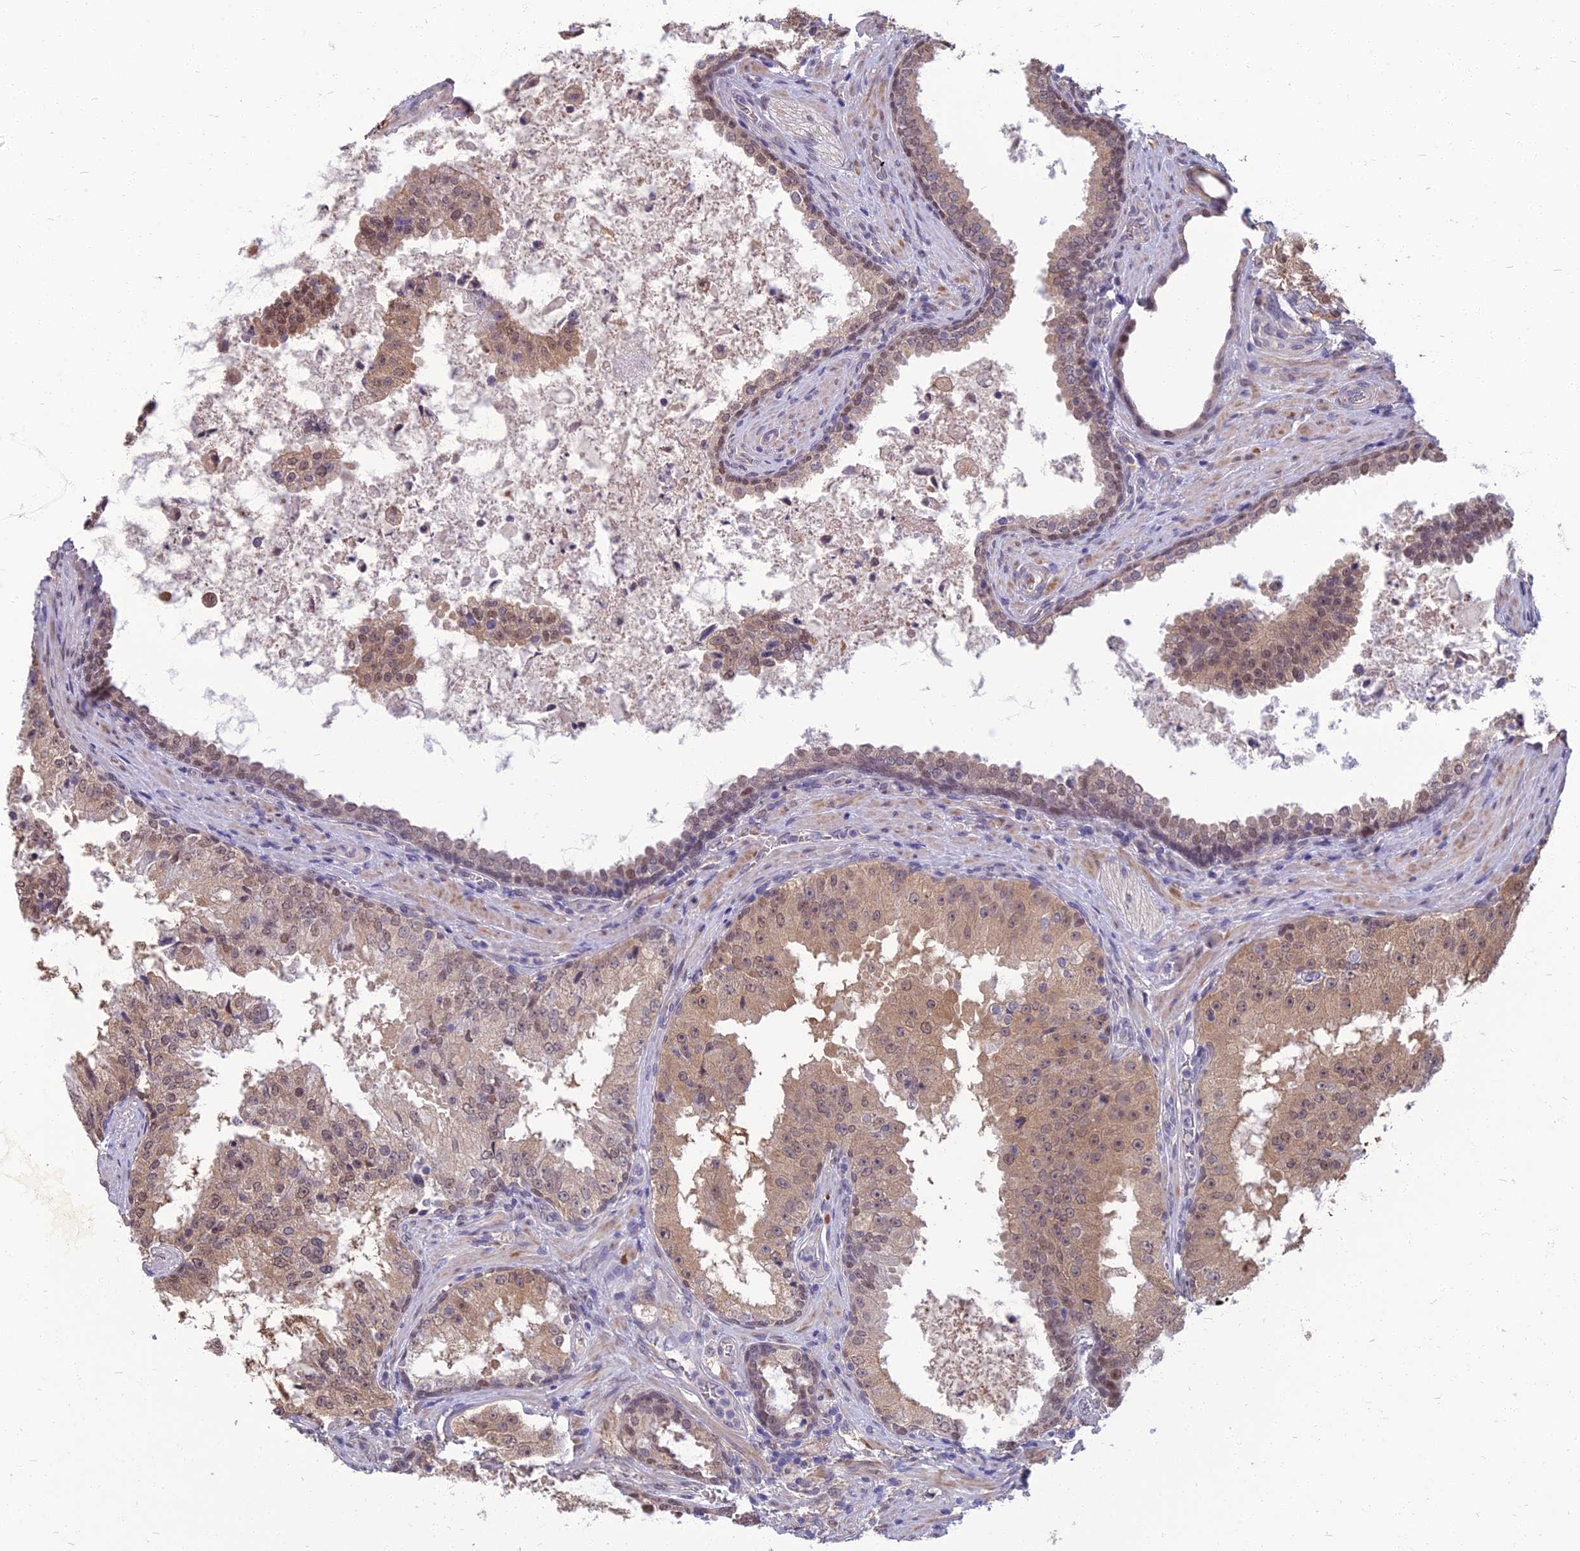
{"staining": {"intensity": "weak", "quantity": ">75%", "location": "cytoplasmic/membranous,nuclear"}, "tissue": "prostate cancer", "cell_type": "Tumor cells", "image_type": "cancer", "snomed": [{"axis": "morphology", "description": "Adenocarcinoma, High grade"}, {"axis": "topography", "description": "Prostate"}], "caption": "IHC (DAB) staining of prostate cancer shows weak cytoplasmic/membranous and nuclear protein staining in approximately >75% of tumor cells.", "gene": "NR4A3", "patient": {"sex": "male", "age": 73}}